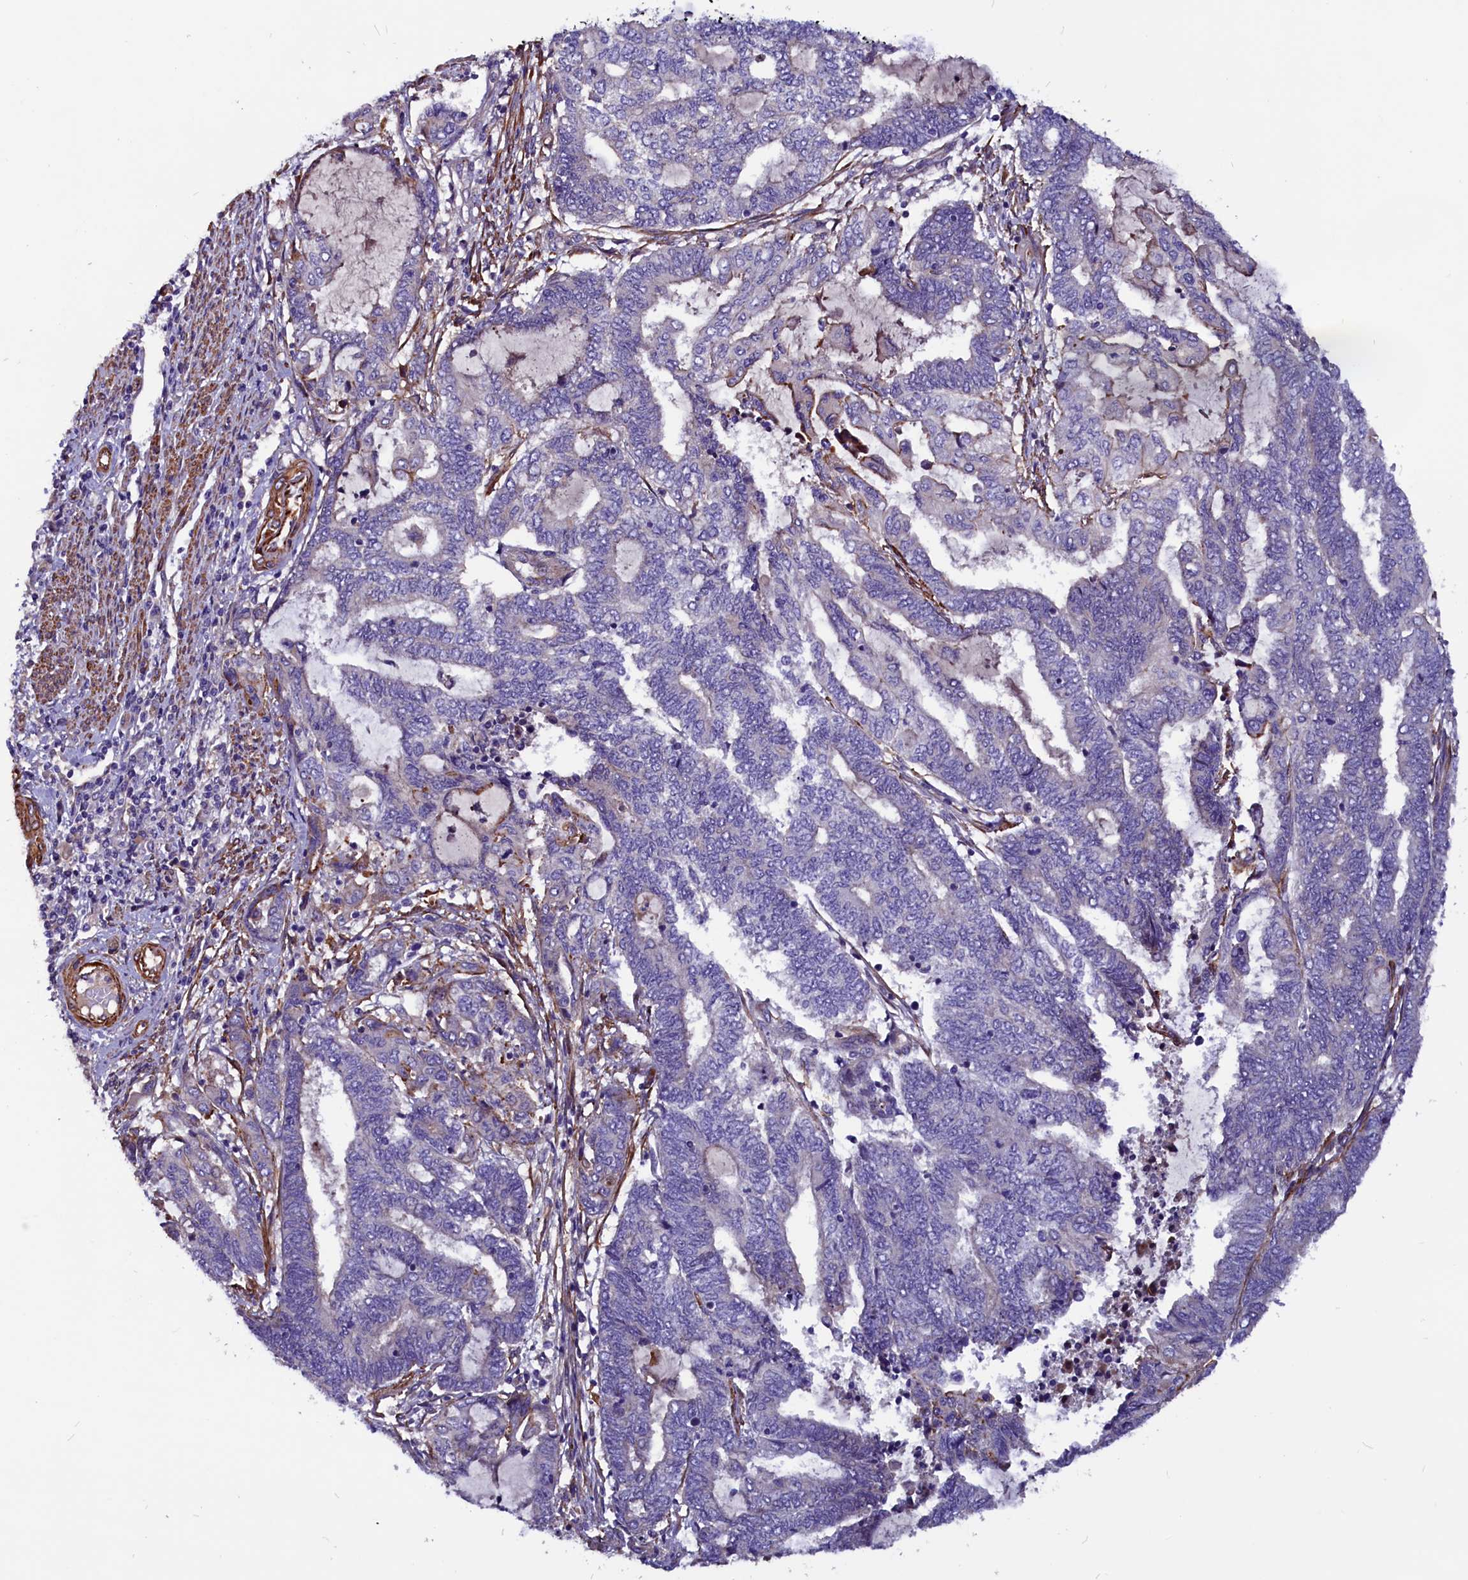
{"staining": {"intensity": "negative", "quantity": "none", "location": "none"}, "tissue": "endometrial cancer", "cell_type": "Tumor cells", "image_type": "cancer", "snomed": [{"axis": "morphology", "description": "Adenocarcinoma, NOS"}, {"axis": "topography", "description": "Uterus"}, {"axis": "topography", "description": "Endometrium"}], "caption": "Immunohistochemical staining of endometrial cancer (adenocarcinoma) displays no significant positivity in tumor cells.", "gene": "ZNF749", "patient": {"sex": "female", "age": 70}}